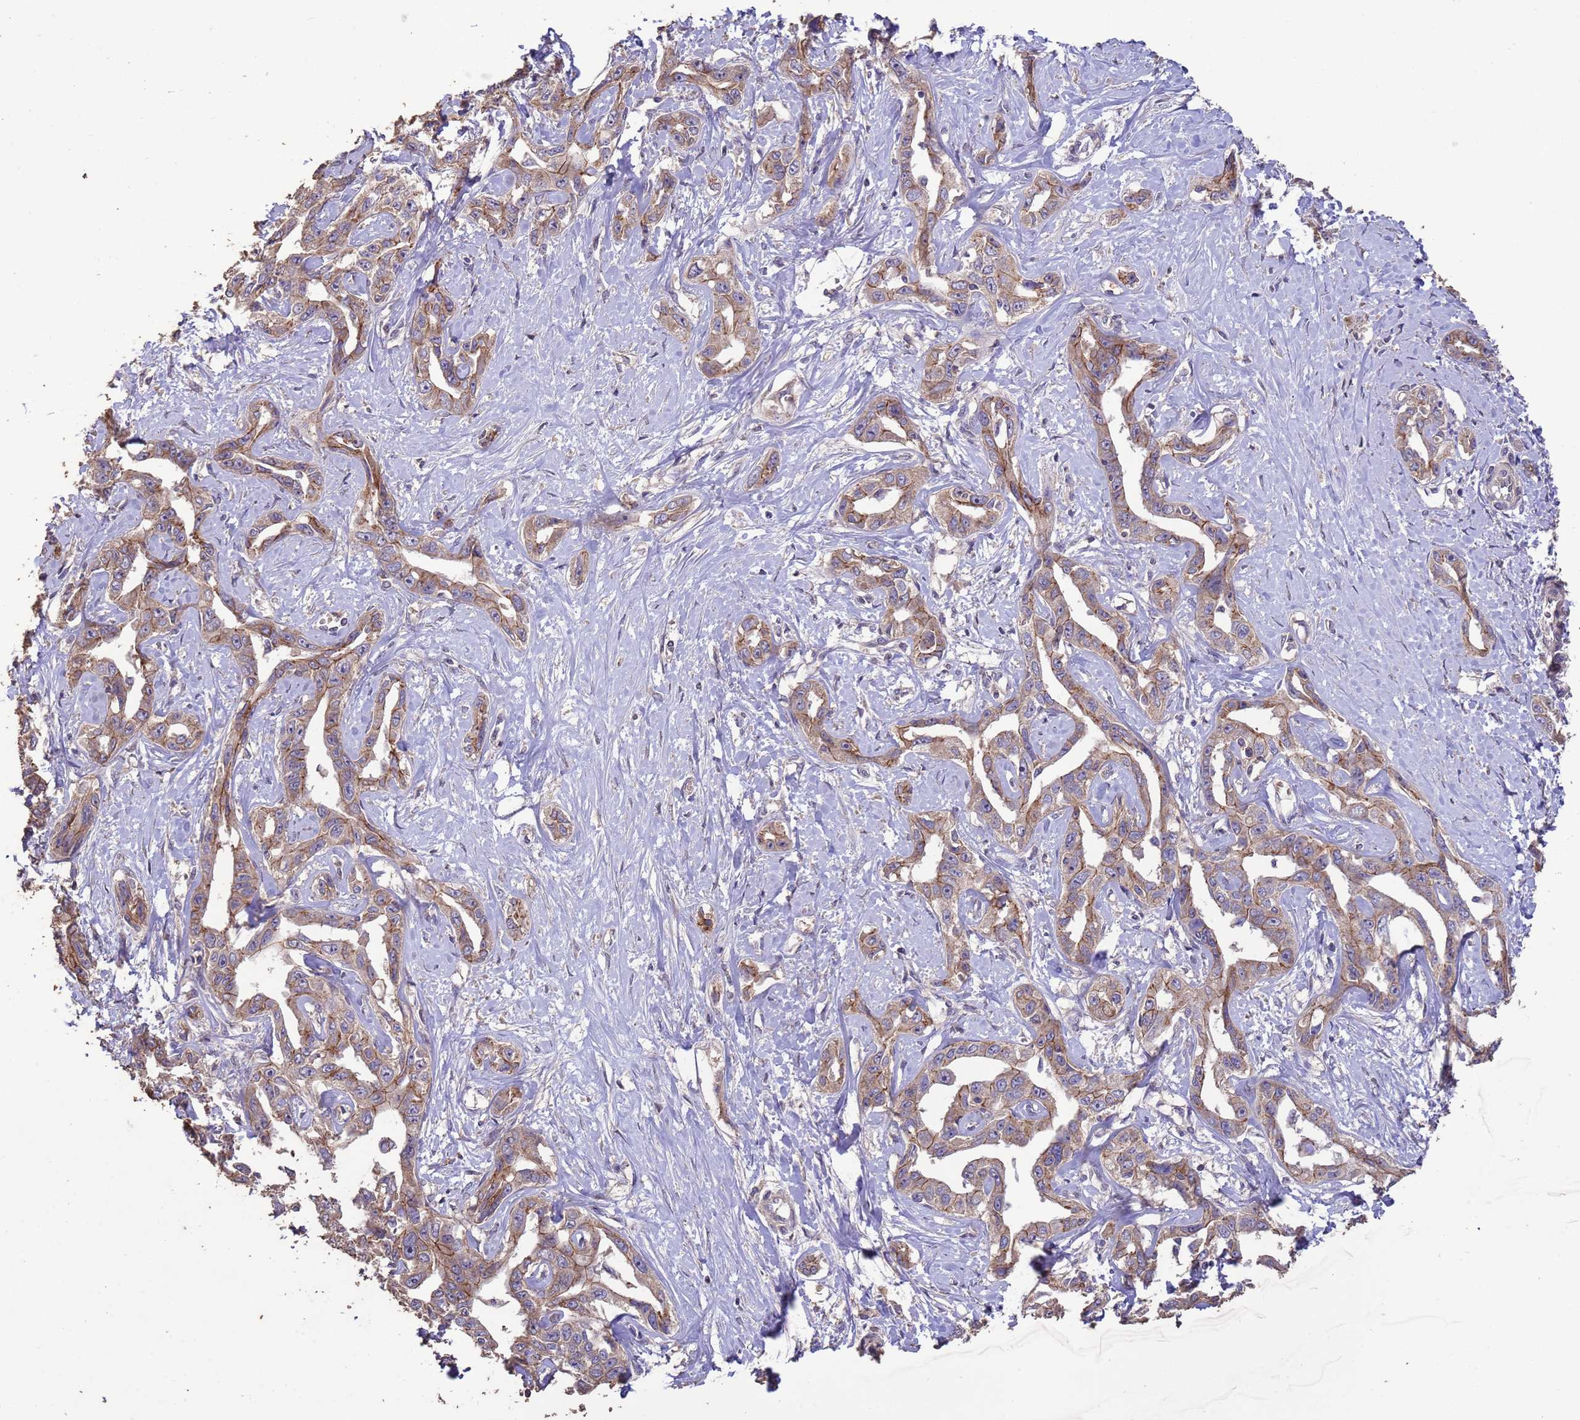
{"staining": {"intensity": "moderate", "quantity": ">75%", "location": "cytoplasmic/membranous"}, "tissue": "liver cancer", "cell_type": "Tumor cells", "image_type": "cancer", "snomed": [{"axis": "morphology", "description": "Cholangiocarcinoma"}, {"axis": "topography", "description": "Liver"}], "caption": "Immunohistochemistry staining of liver cancer (cholangiocarcinoma), which exhibits medium levels of moderate cytoplasmic/membranous expression in approximately >75% of tumor cells indicating moderate cytoplasmic/membranous protein staining. The staining was performed using DAB (brown) for protein detection and nuclei were counterstained in hematoxylin (blue).", "gene": "SLC9B2", "patient": {"sex": "male", "age": 59}}